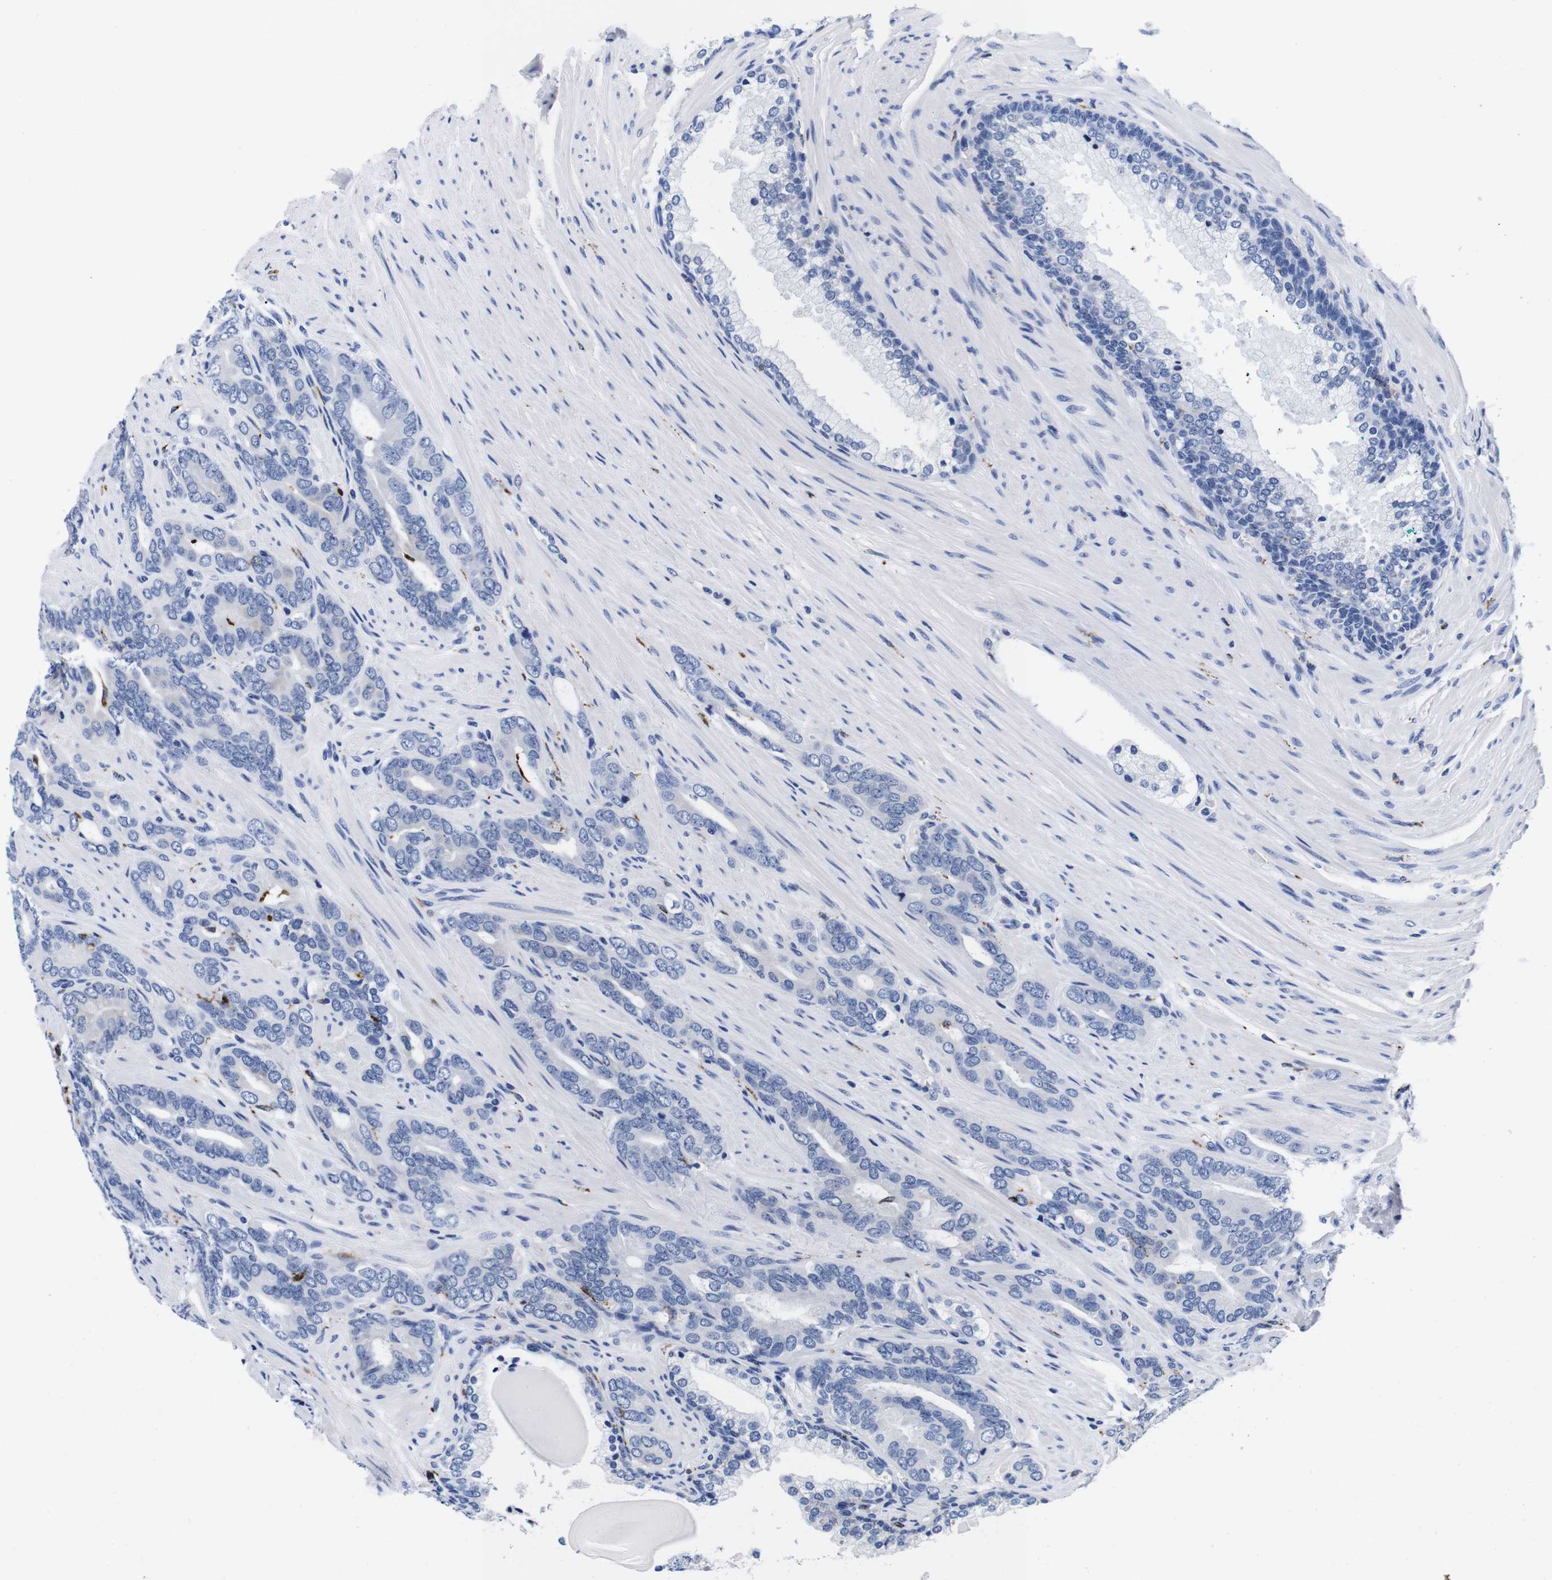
{"staining": {"intensity": "negative", "quantity": "none", "location": "none"}, "tissue": "prostate cancer", "cell_type": "Tumor cells", "image_type": "cancer", "snomed": [{"axis": "morphology", "description": "Adenocarcinoma, Low grade"}, {"axis": "topography", "description": "Prostate"}], "caption": "Tumor cells are negative for protein expression in human low-grade adenocarcinoma (prostate). (IHC, brightfield microscopy, high magnification).", "gene": "HLA-DMB", "patient": {"sex": "male", "age": 63}}